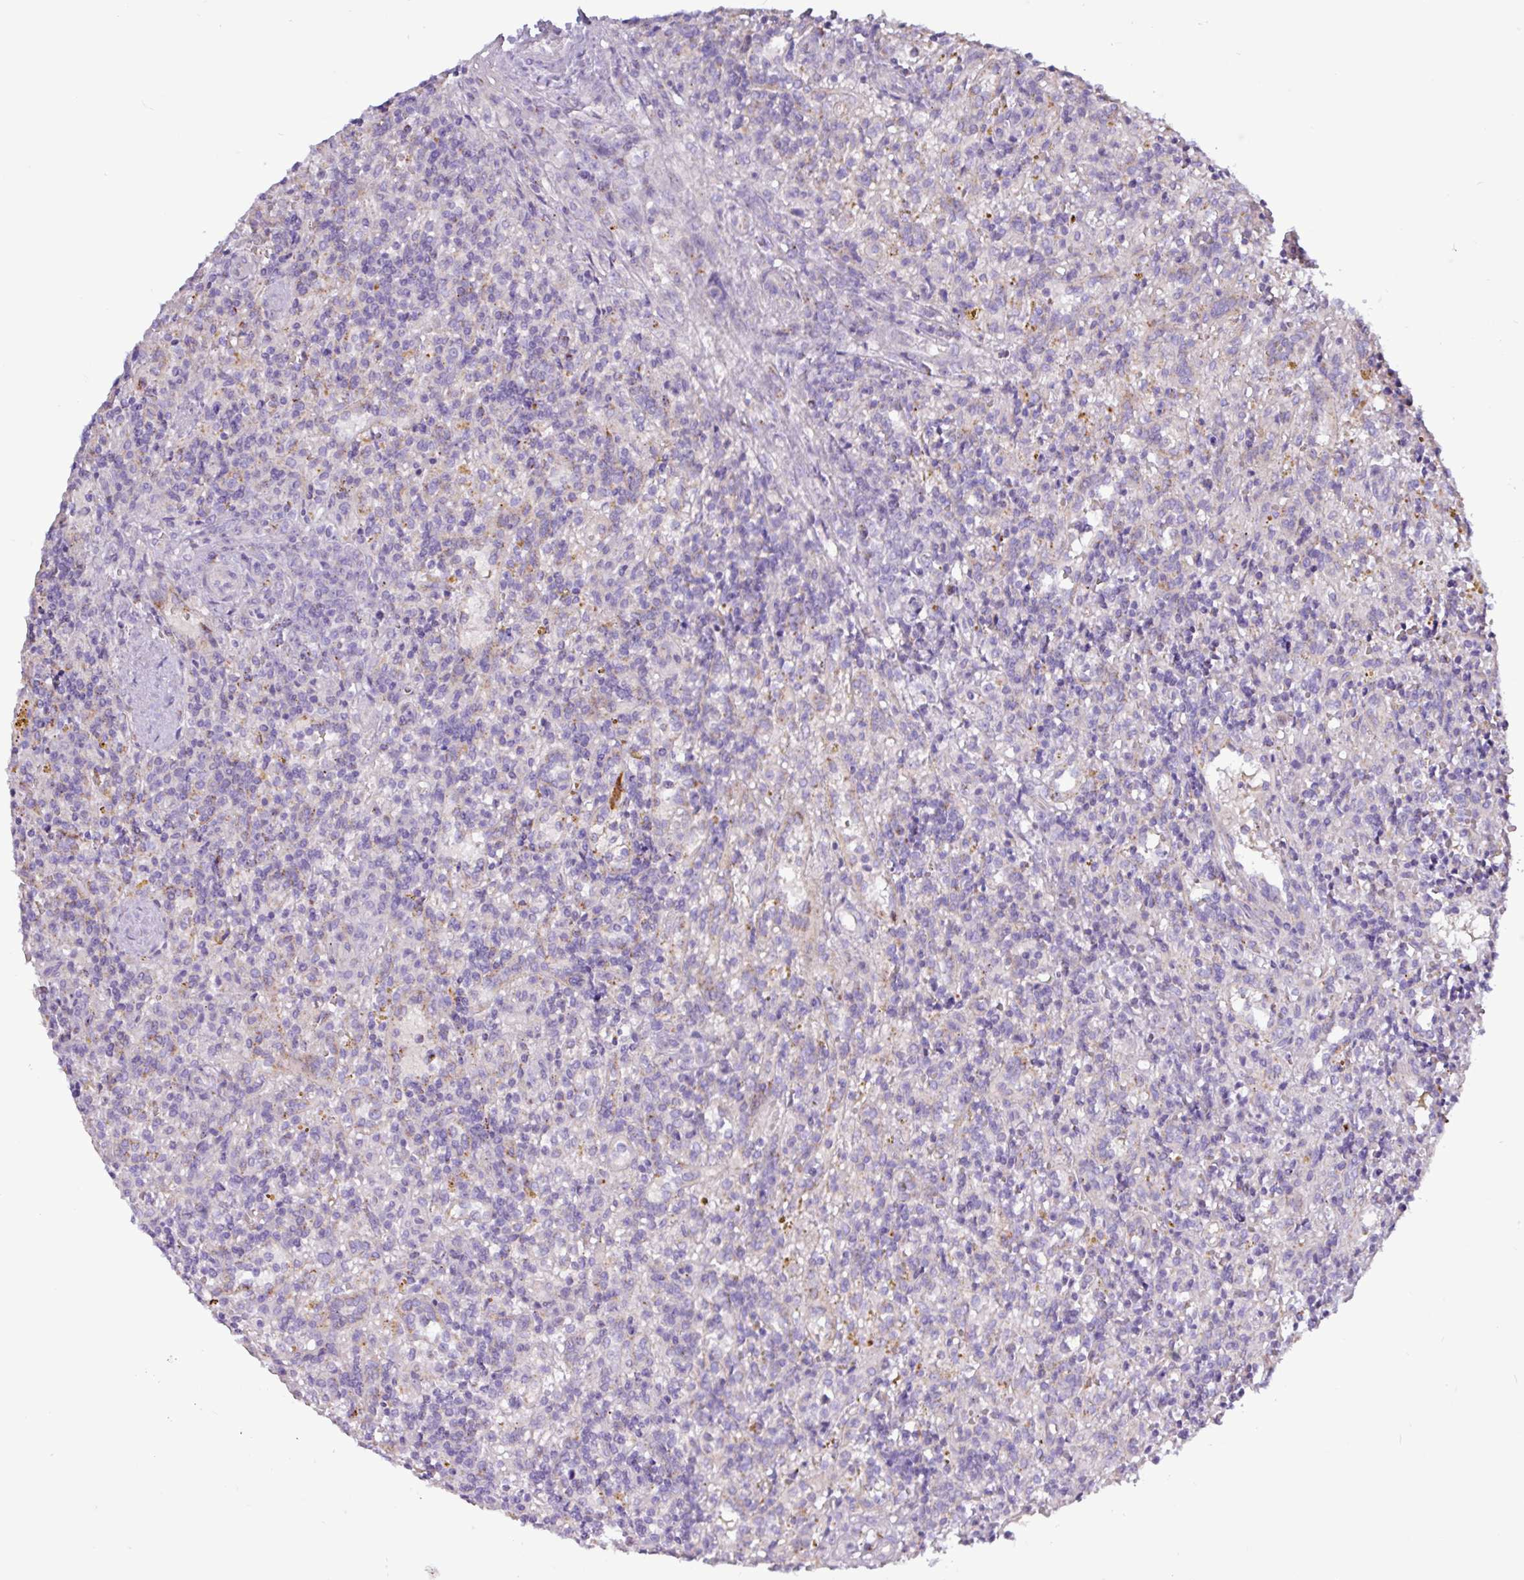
{"staining": {"intensity": "negative", "quantity": "none", "location": "none"}, "tissue": "lymphoma", "cell_type": "Tumor cells", "image_type": "cancer", "snomed": [{"axis": "morphology", "description": "Malignant lymphoma, non-Hodgkin's type, Low grade"}, {"axis": "topography", "description": "Spleen"}], "caption": "IHC of low-grade malignant lymphoma, non-Hodgkin's type displays no expression in tumor cells. (Brightfield microscopy of DAB IHC at high magnification).", "gene": "AMIGO2", "patient": {"sex": "male", "age": 67}}